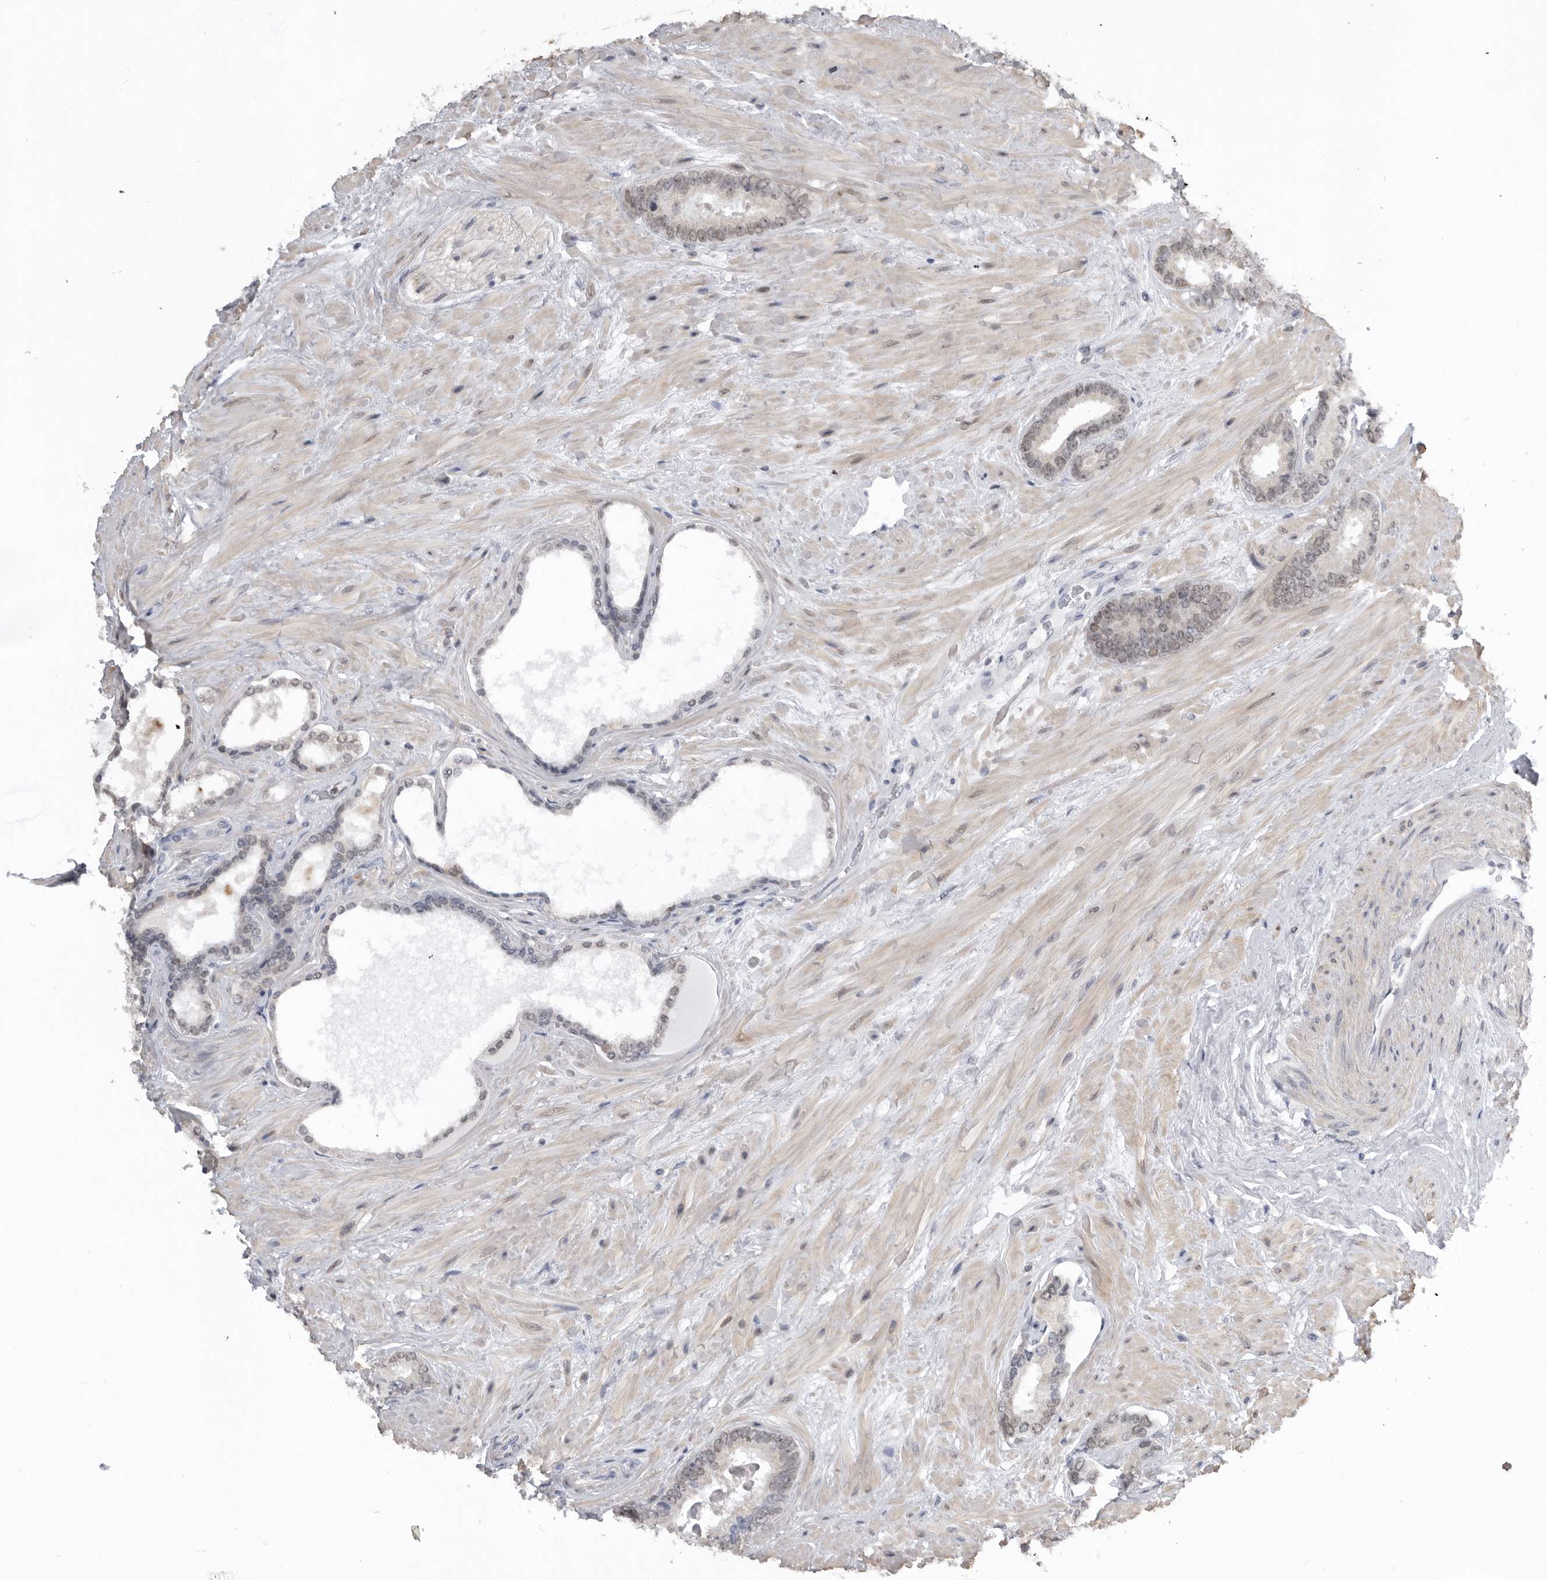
{"staining": {"intensity": "weak", "quantity": ">75%", "location": "nuclear"}, "tissue": "prostate cancer", "cell_type": "Tumor cells", "image_type": "cancer", "snomed": [{"axis": "morphology", "description": "Adenocarcinoma, Low grade"}, {"axis": "topography", "description": "Prostate"}], "caption": "Immunohistochemical staining of human prostate cancer (adenocarcinoma (low-grade)) reveals low levels of weak nuclear staining in about >75% of tumor cells. Immunohistochemistry stains the protein in brown and the nuclei are stained blue.", "gene": "SMARCC1", "patient": {"sex": "male", "age": 71}}